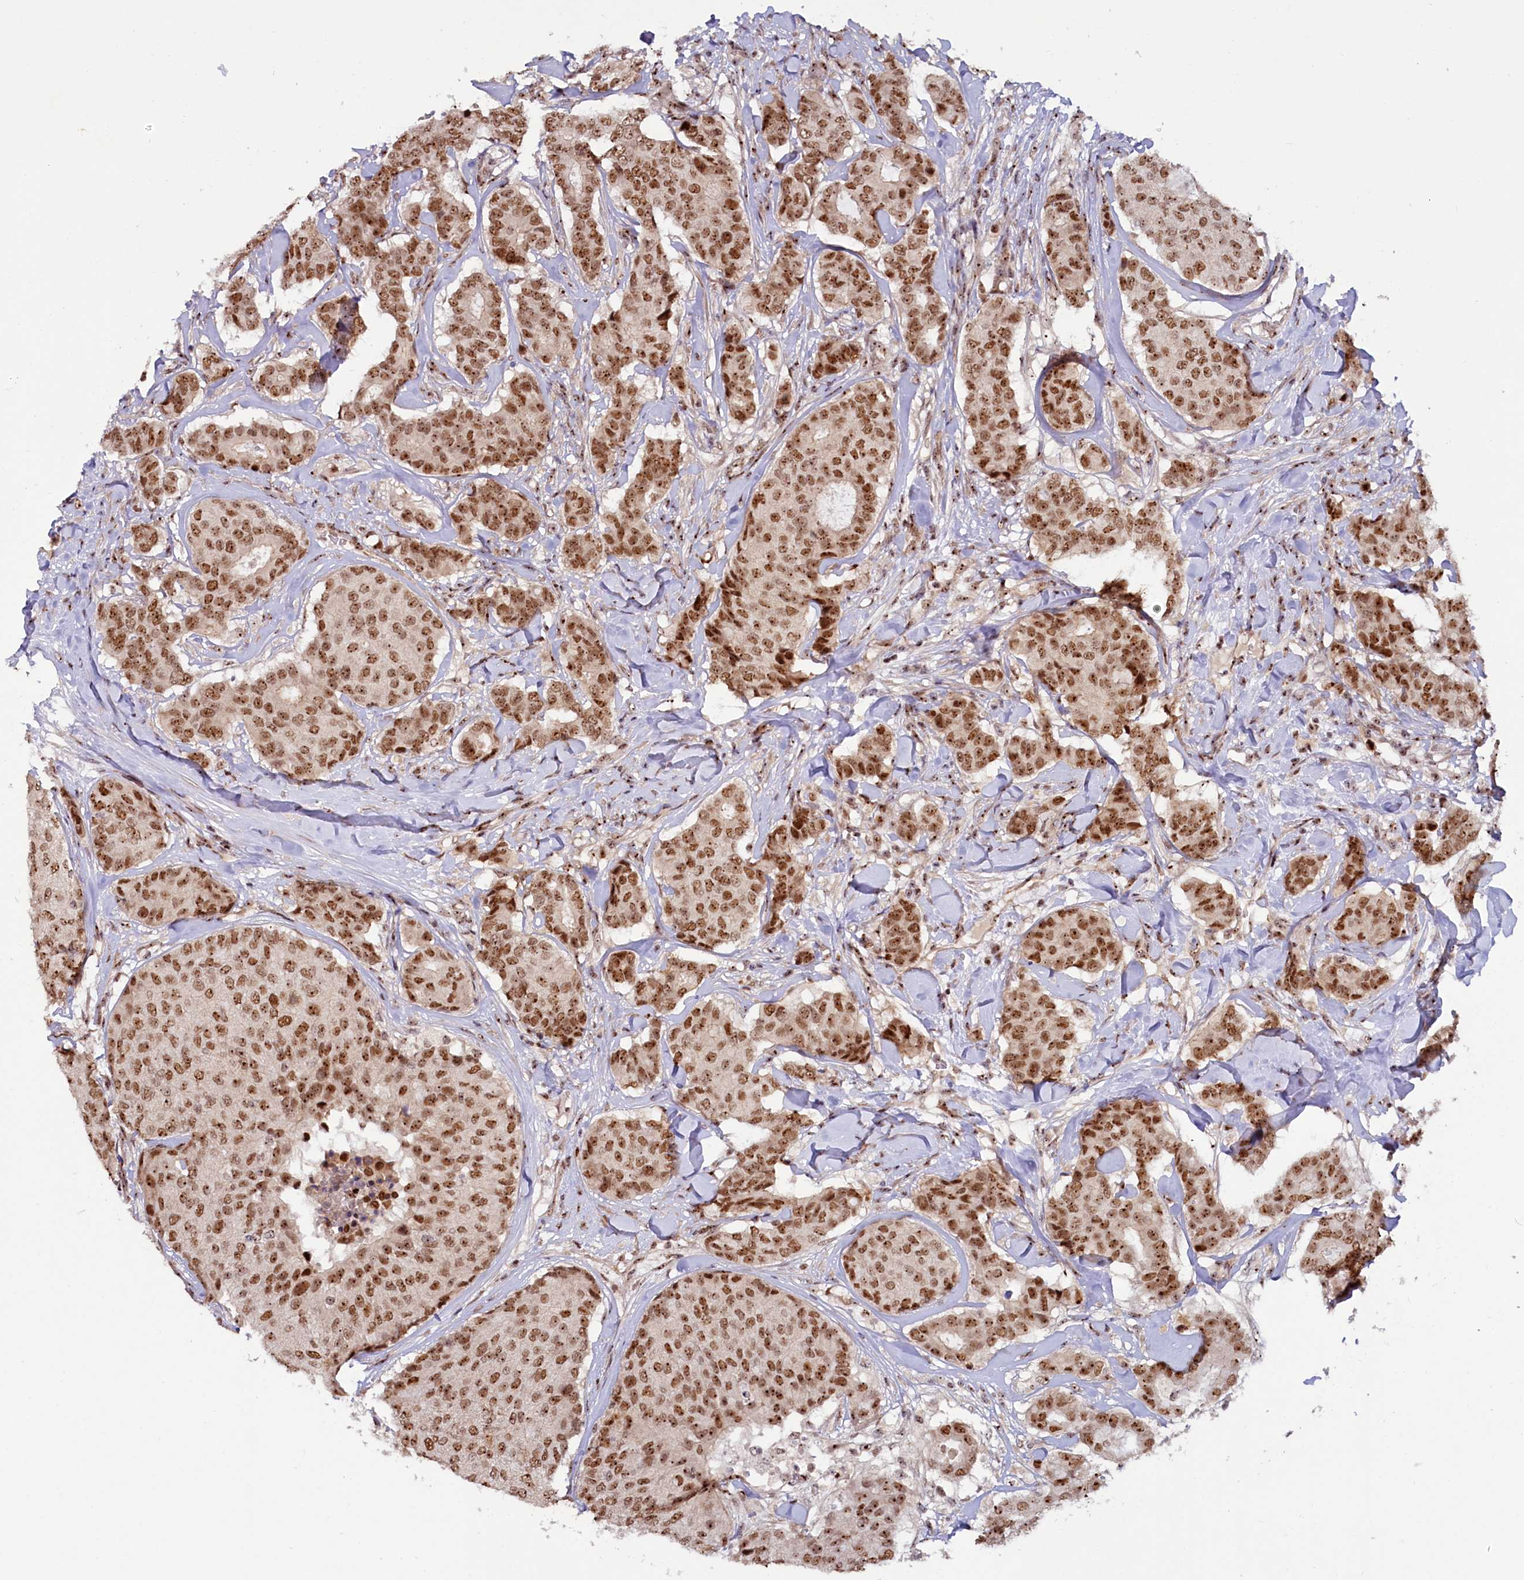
{"staining": {"intensity": "moderate", "quantity": ">75%", "location": "nuclear"}, "tissue": "breast cancer", "cell_type": "Tumor cells", "image_type": "cancer", "snomed": [{"axis": "morphology", "description": "Duct carcinoma"}, {"axis": "topography", "description": "Breast"}], "caption": "IHC image of breast cancer (intraductal carcinoma) stained for a protein (brown), which shows medium levels of moderate nuclear expression in approximately >75% of tumor cells.", "gene": "TCOF1", "patient": {"sex": "female", "age": 75}}